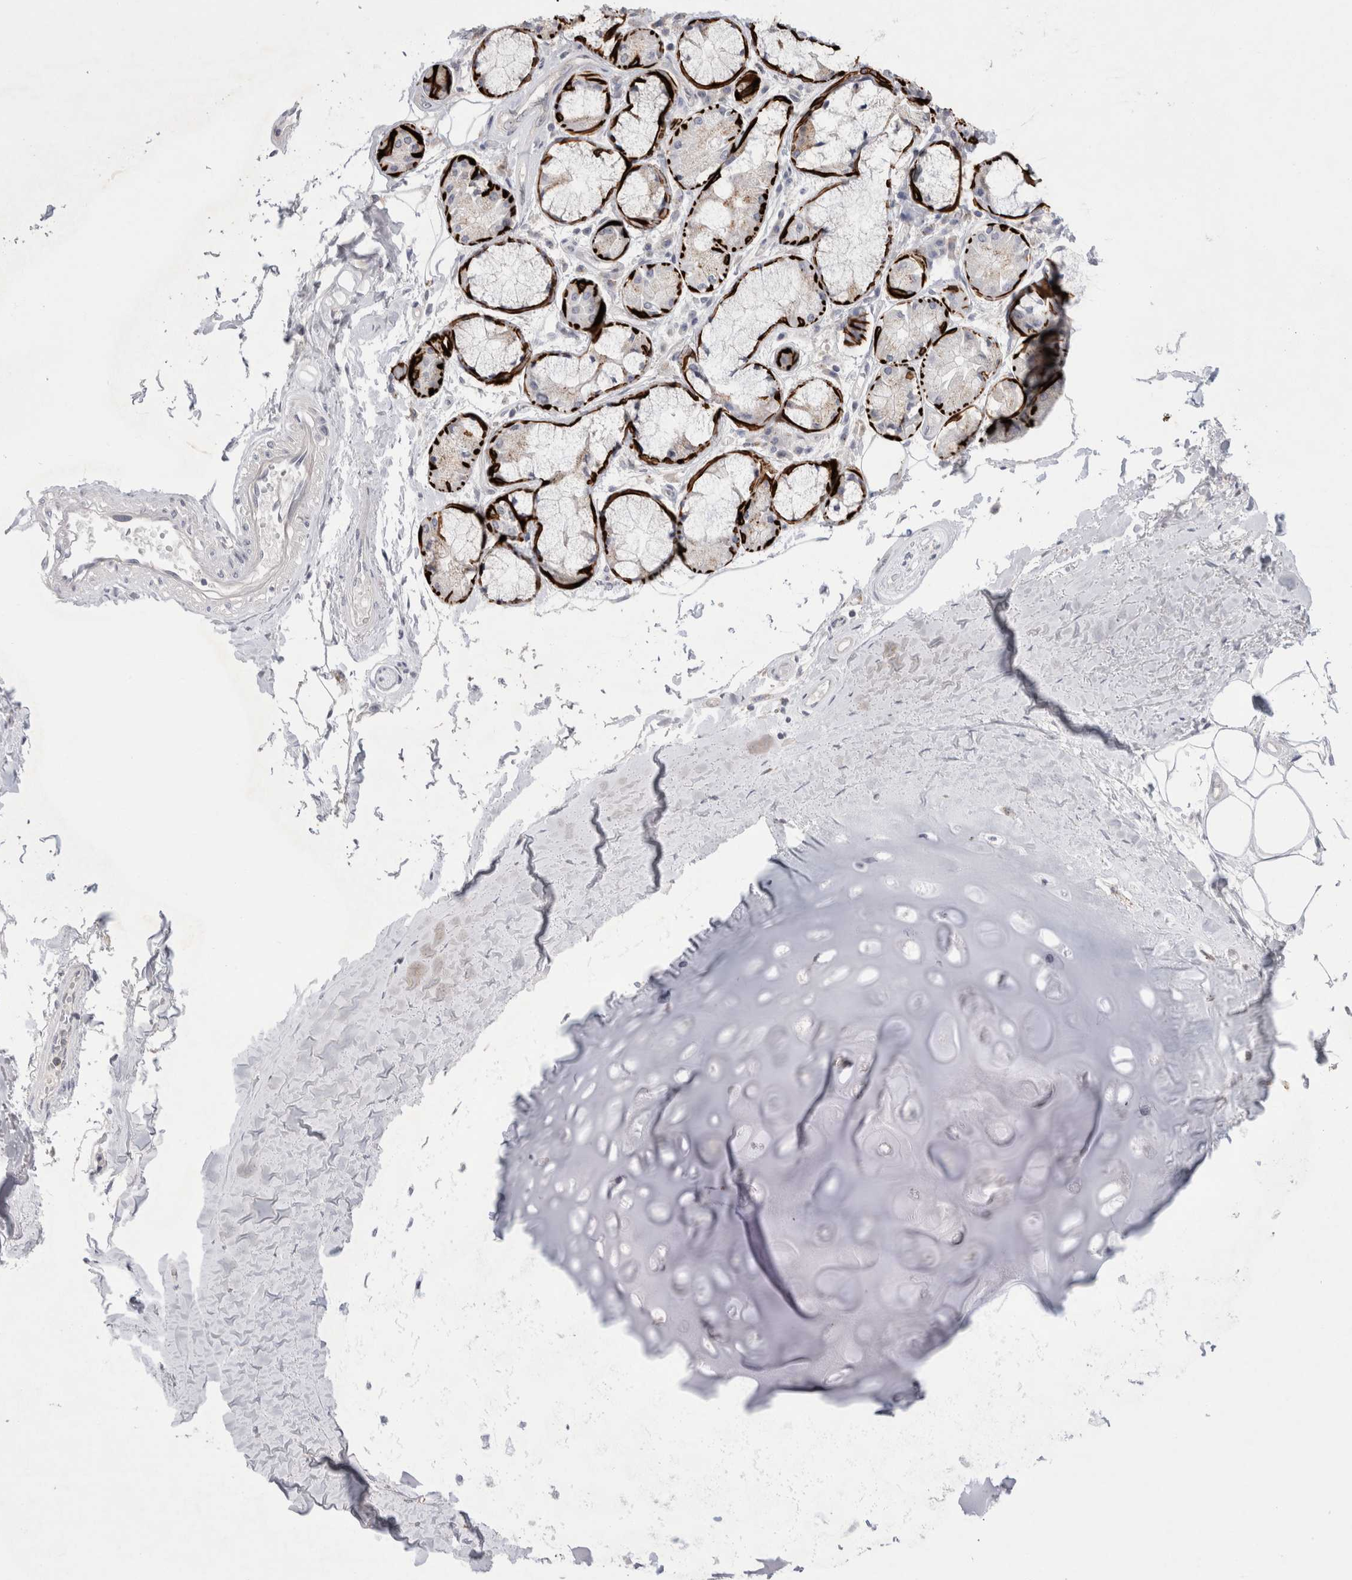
{"staining": {"intensity": "negative", "quantity": "none", "location": "none"}, "tissue": "adipose tissue", "cell_type": "Adipocytes", "image_type": "normal", "snomed": [{"axis": "morphology", "description": "Normal tissue, NOS"}, {"axis": "topography", "description": "Bronchus"}], "caption": "DAB immunohistochemical staining of unremarkable adipose tissue exhibits no significant positivity in adipocytes.", "gene": "GAA", "patient": {"sex": "male", "age": 66}}